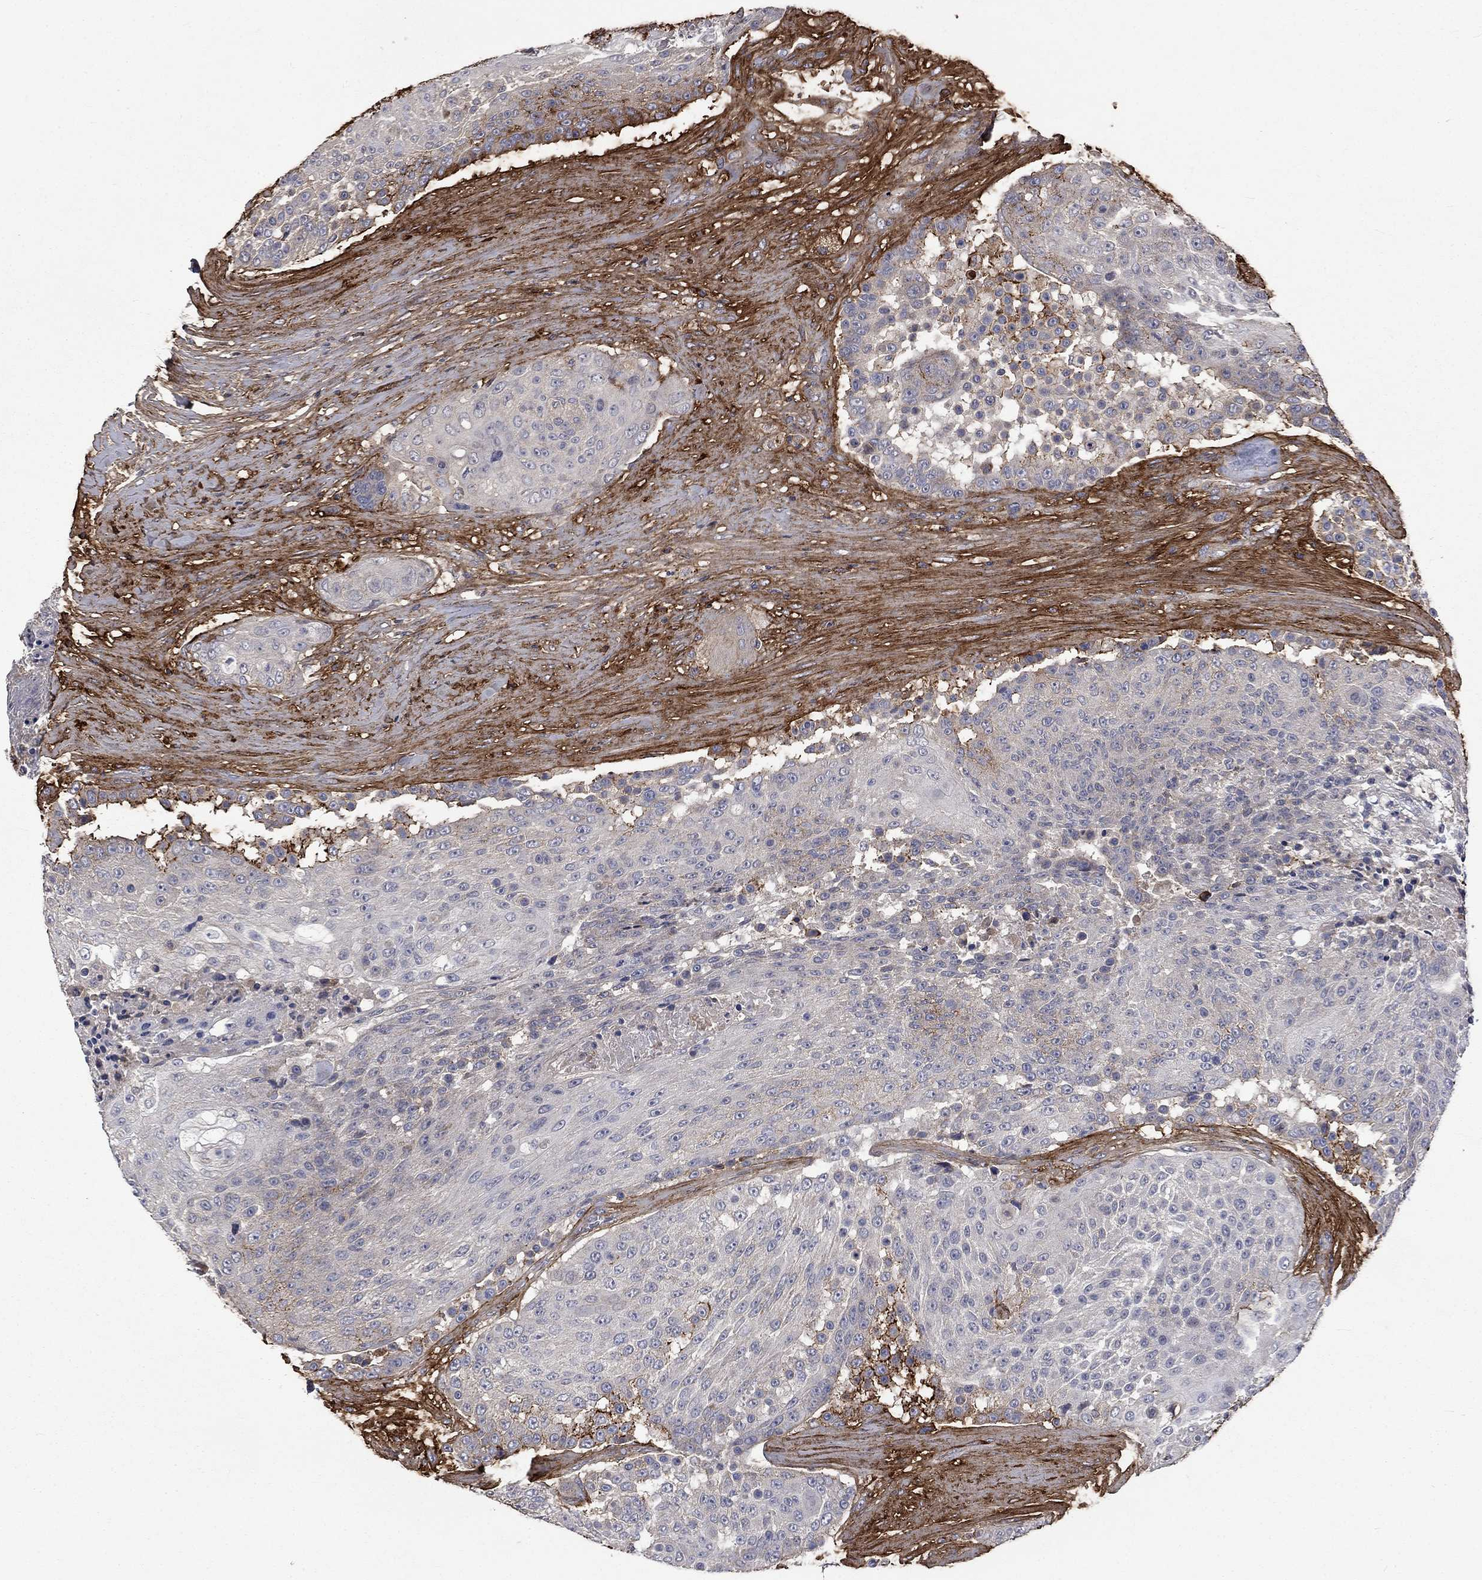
{"staining": {"intensity": "negative", "quantity": "none", "location": "none"}, "tissue": "urothelial cancer", "cell_type": "Tumor cells", "image_type": "cancer", "snomed": [{"axis": "morphology", "description": "Urothelial carcinoma, High grade"}, {"axis": "topography", "description": "Urinary bladder"}], "caption": "This is a photomicrograph of immunohistochemistry staining of urothelial cancer, which shows no expression in tumor cells.", "gene": "VCAN", "patient": {"sex": "female", "age": 63}}